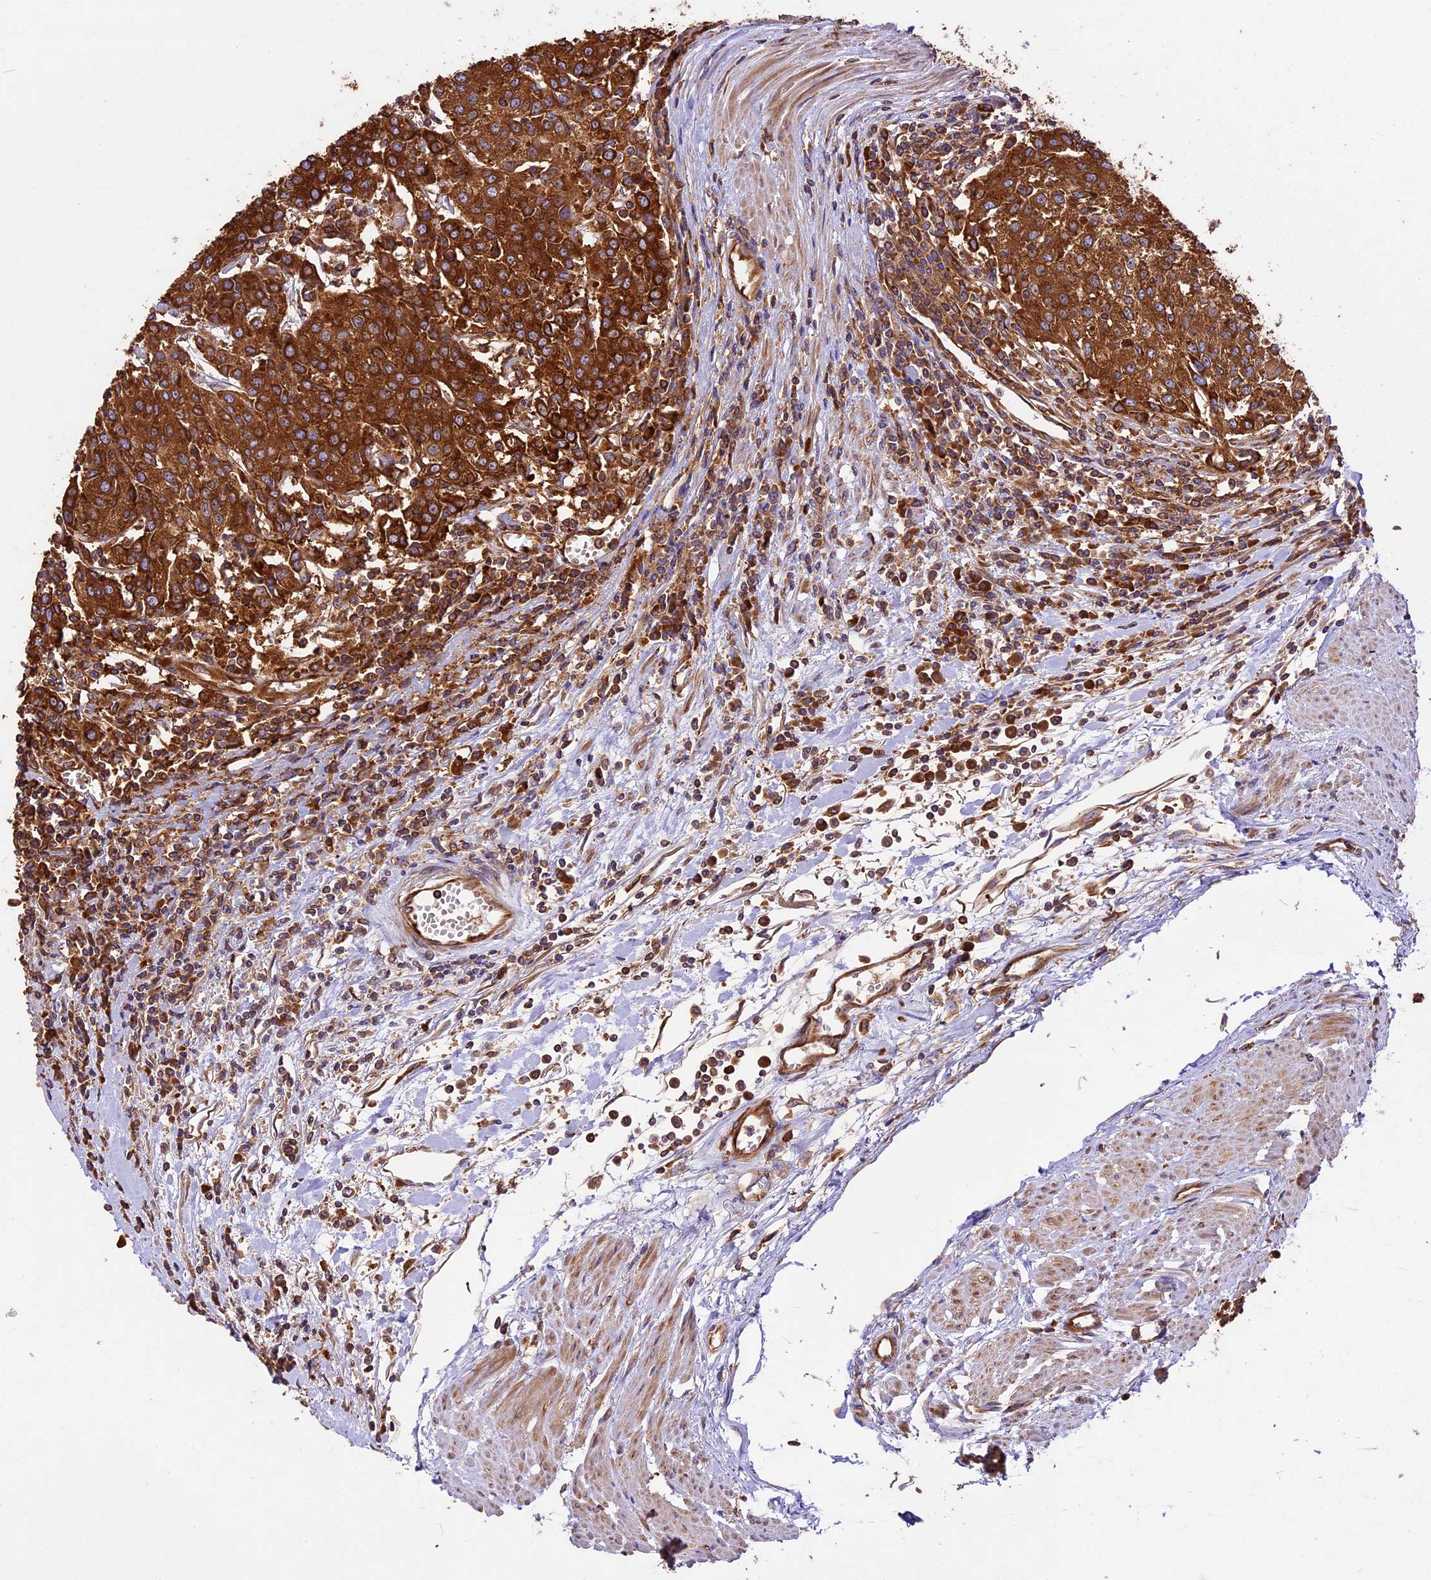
{"staining": {"intensity": "strong", "quantity": ">75%", "location": "cytoplasmic/membranous"}, "tissue": "urothelial cancer", "cell_type": "Tumor cells", "image_type": "cancer", "snomed": [{"axis": "morphology", "description": "Urothelial carcinoma, High grade"}, {"axis": "topography", "description": "Urinary bladder"}], "caption": "Immunohistochemistry (IHC) of human urothelial cancer displays high levels of strong cytoplasmic/membranous staining in approximately >75% of tumor cells.", "gene": "KARS1", "patient": {"sex": "female", "age": 85}}